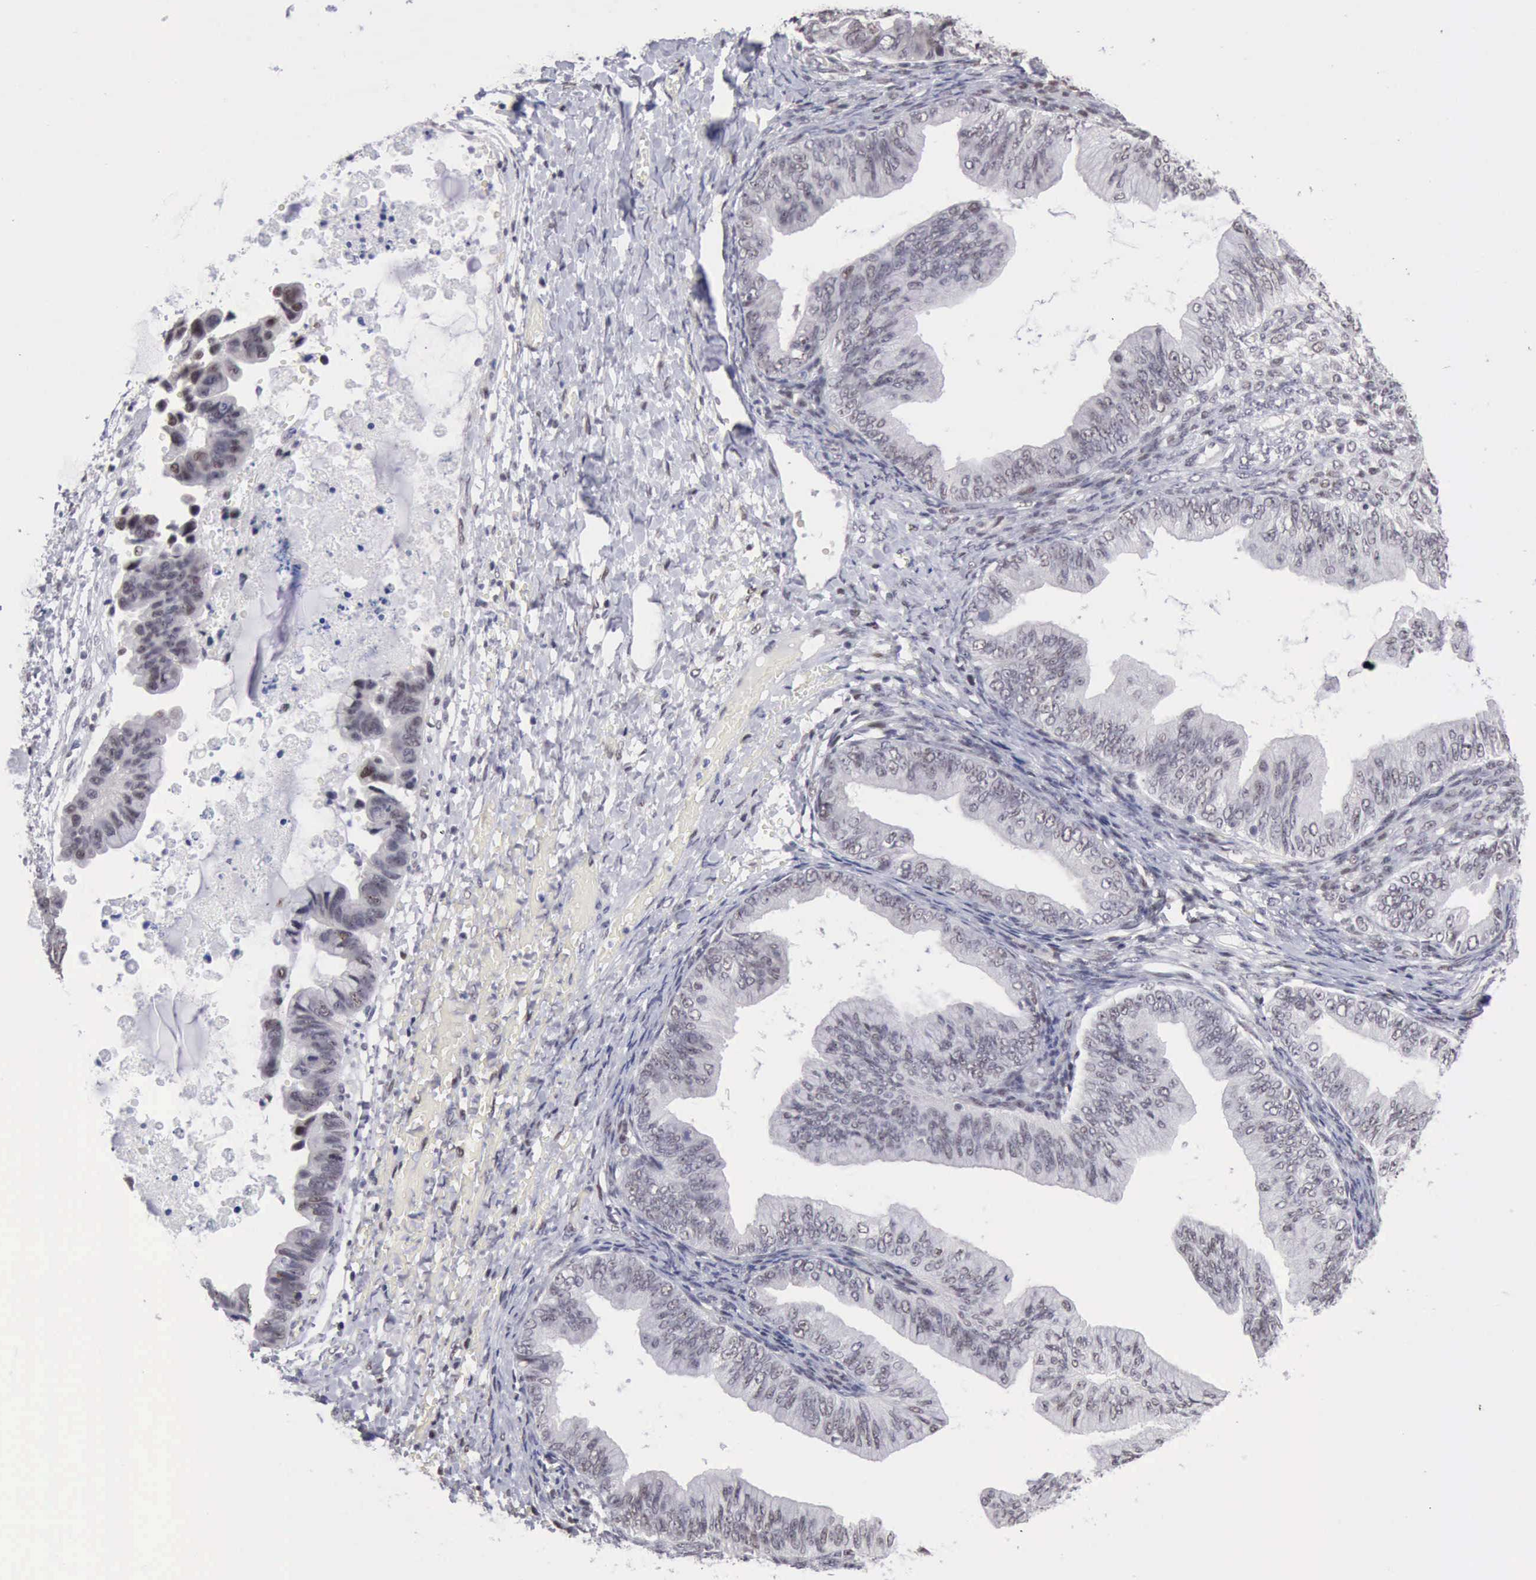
{"staining": {"intensity": "weak", "quantity": "<25%", "location": "nuclear"}, "tissue": "ovarian cancer", "cell_type": "Tumor cells", "image_type": "cancer", "snomed": [{"axis": "morphology", "description": "Cystadenocarcinoma, mucinous, NOS"}, {"axis": "topography", "description": "Ovary"}], "caption": "Mucinous cystadenocarcinoma (ovarian) was stained to show a protein in brown. There is no significant expression in tumor cells. (Brightfield microscopy of DAB (3,3'-diaminobenzidine) immunohistochemistry (IHC) at high magnification).", "gene": "TAF1", "patient": {"sex": "female", "age": 36}}